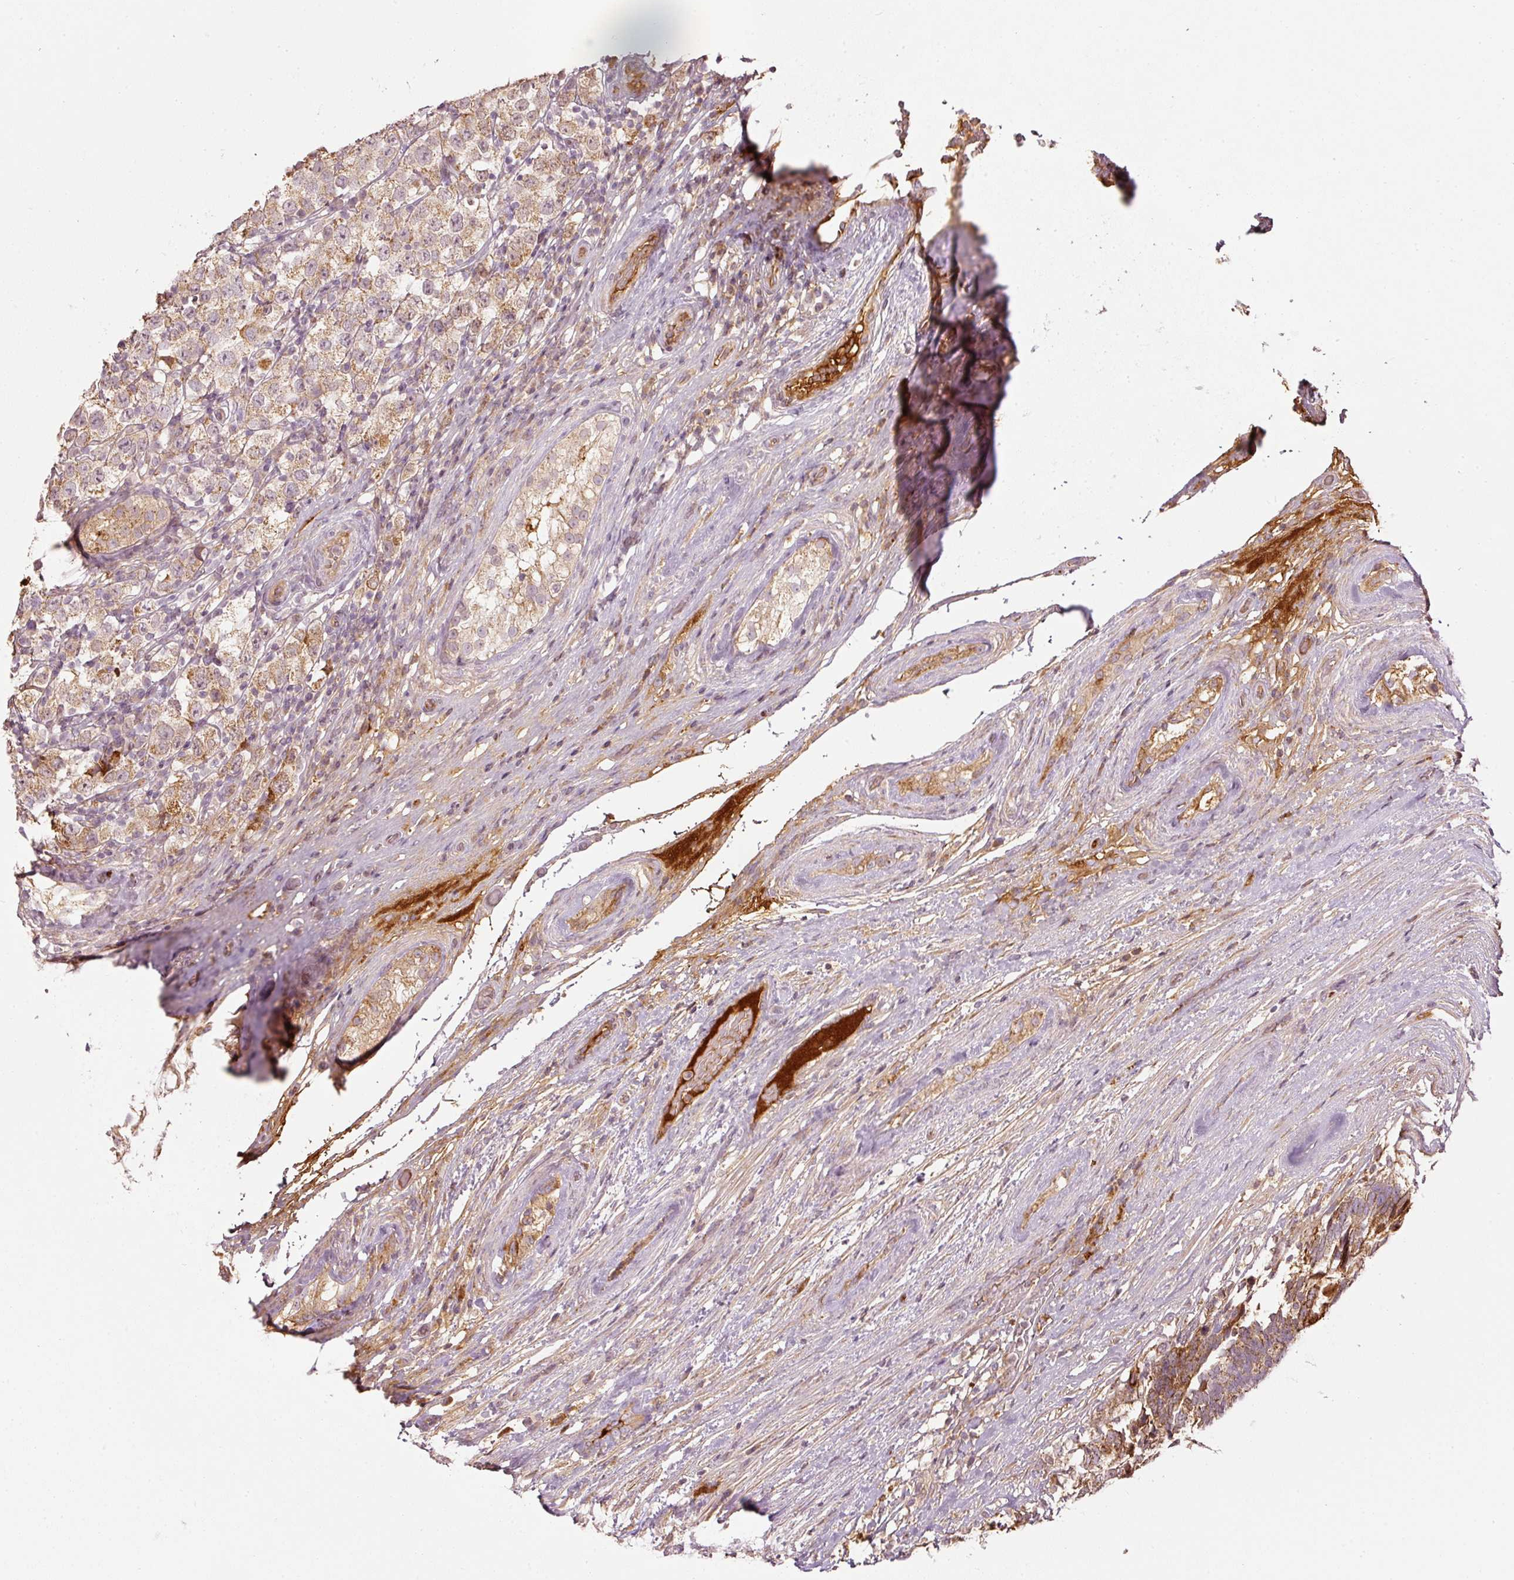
{"staining": {"intensity": "weak", "quantity": "25%-75%", "location": "cytoplasmic/membranous"}, "tissue": "testis cancer", "cell_type": "Tumor cells", "image_type": "cancer", "snomed": [{"axis": "morphology", "description": "Seminoma, NOS"}, {"axis": "morphology", "description": "Carcinoma, Embryonal, NOS"}, {"axis": "topography", "description": "Testis"}], "caption": "Testis seminoma was stained to show a protein in brown. There is low levels of weak cytoplasmic/membranous expression in approximately 25%-75% of tumor cells.", "gene": "SERPING1", "patient": {"sex": "male", "age": 41}}